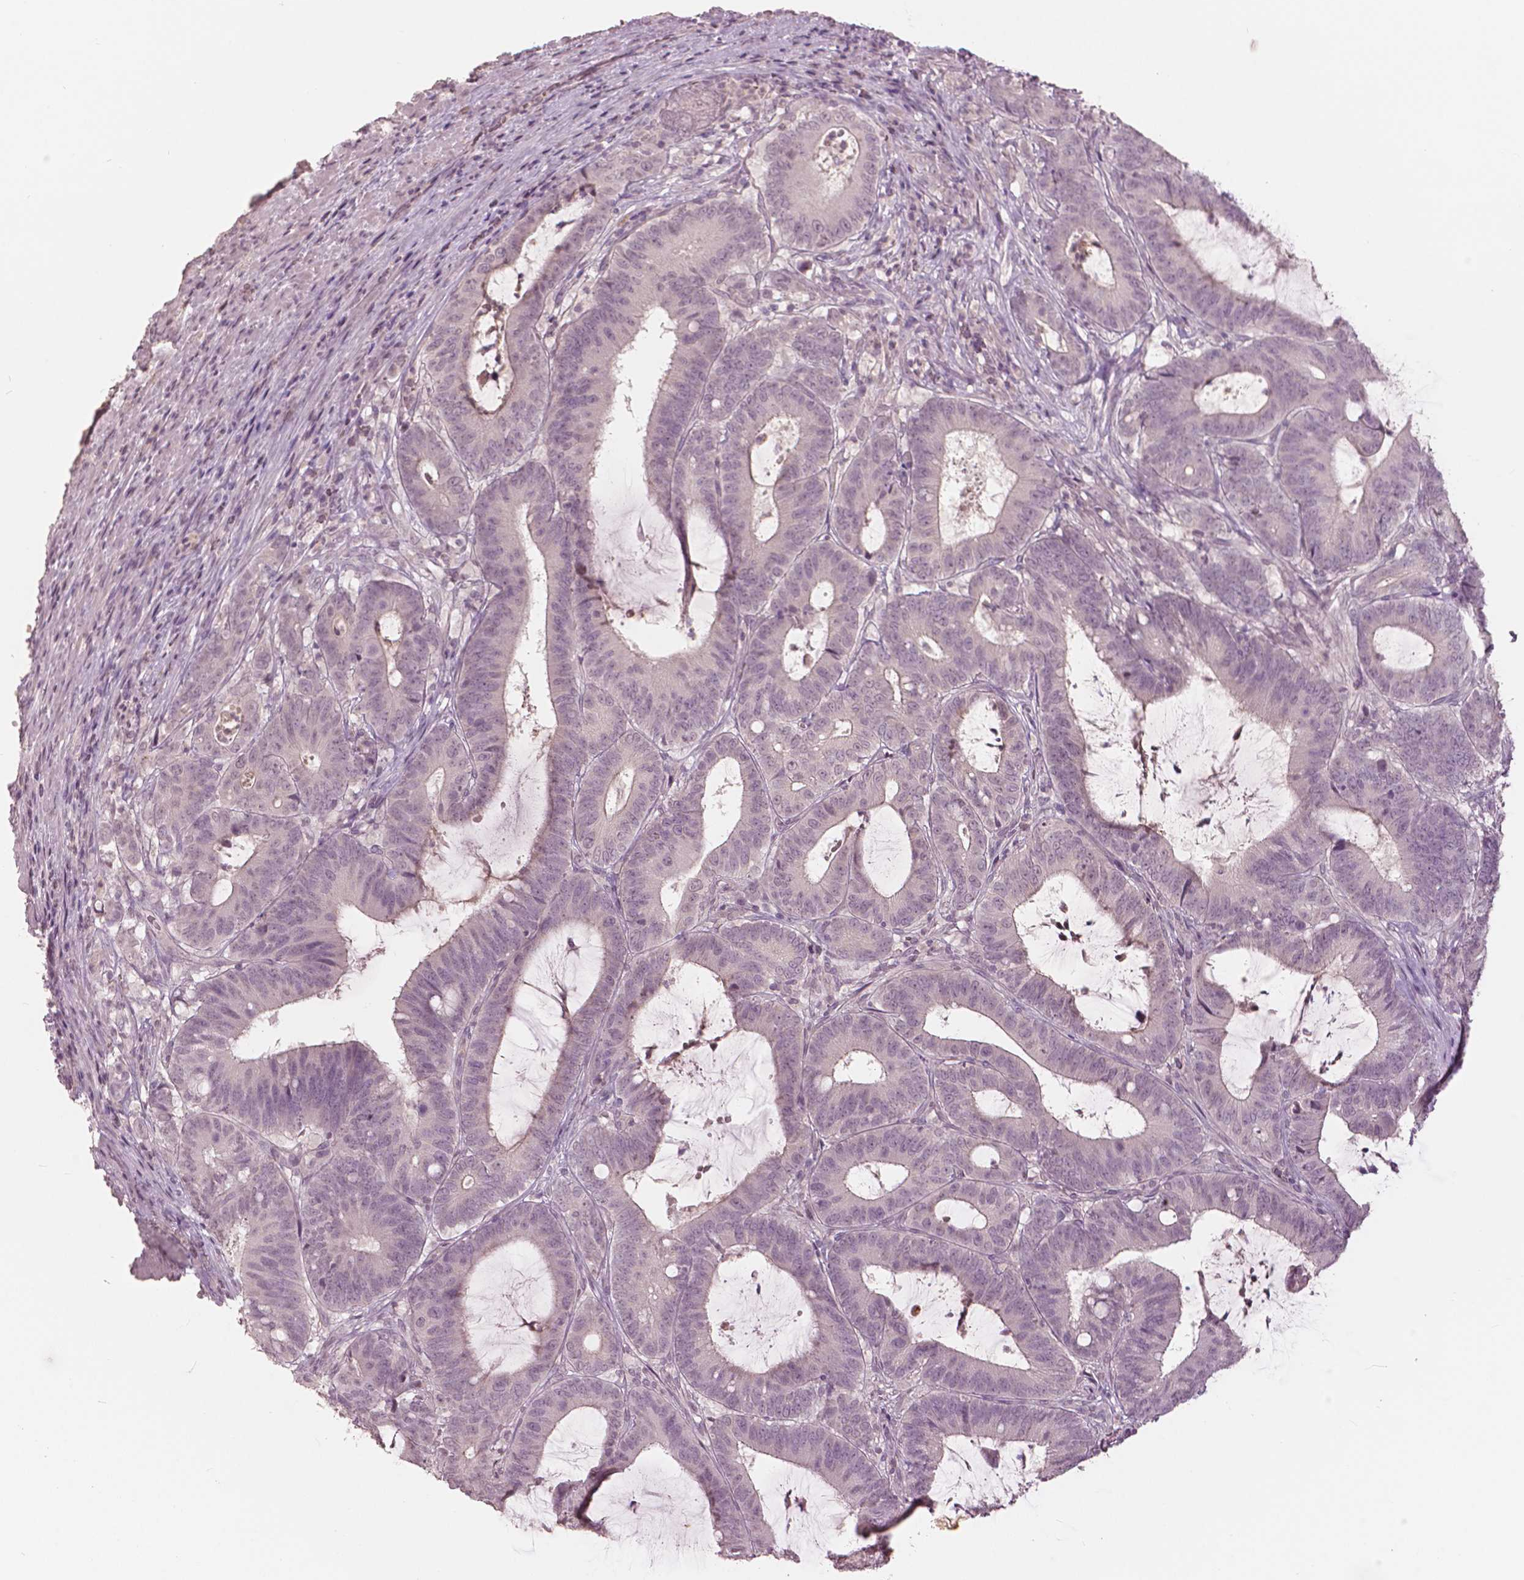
{"staining": {"intensity": "negative", "quantity": "none", "location": "none"}, "tissue": "colorectal cancer", "cell_type": "Tumor cells", "image_type": "cancer", "snomed": [{"axis": "morphology", "description": "Adenocarcinoma, NOS"}, {"axis": "topography", "description": "Colon"}], "caption": "A histopathology image of human colorectal cancer is negative for staining in tumor cells. (DAB IHC, high magnification).", "gene": "NANOG", "patient": {"sex": "female", "age": 43}}